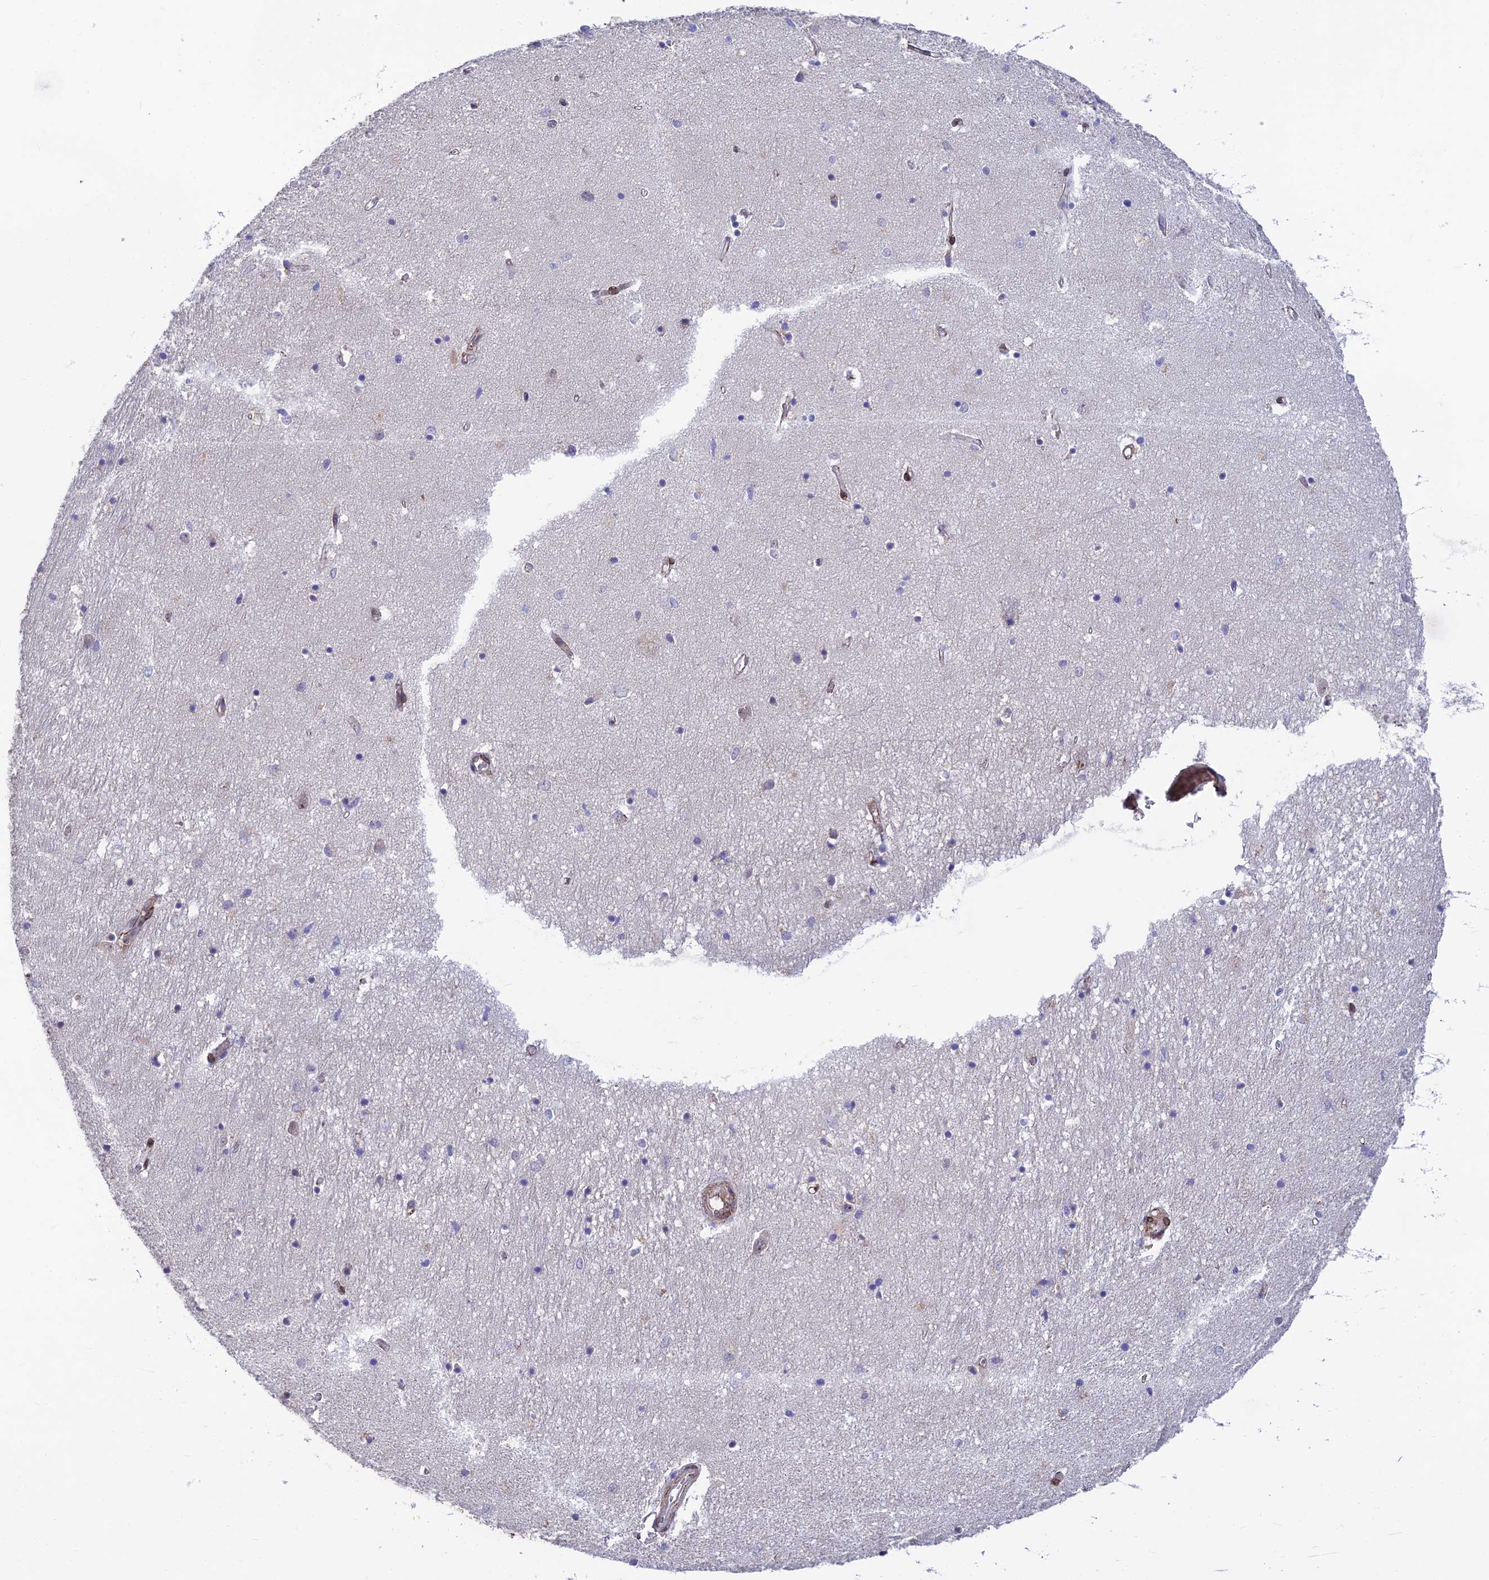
{"staining": {"intensity": "negative", "quantity": "none", "location": "none"}, "tissue": "hippocampus", "cell_type": "Glial cells", "image_type": "normal", "snomed": [{"axis": "morphology", "description": "Normal tissue, NOS"}, {"axis": "topography", "description": "Hippocampus"}], "caption": "IHC of normal hippocampus exhibits no staining in glial cells. (DAB (3,3'-diaminobenzidine) IHC visualized using brightfield microscopy, high magnification).", "gene": "CLK4", "patient": {"sex": "female", "age": 64}}